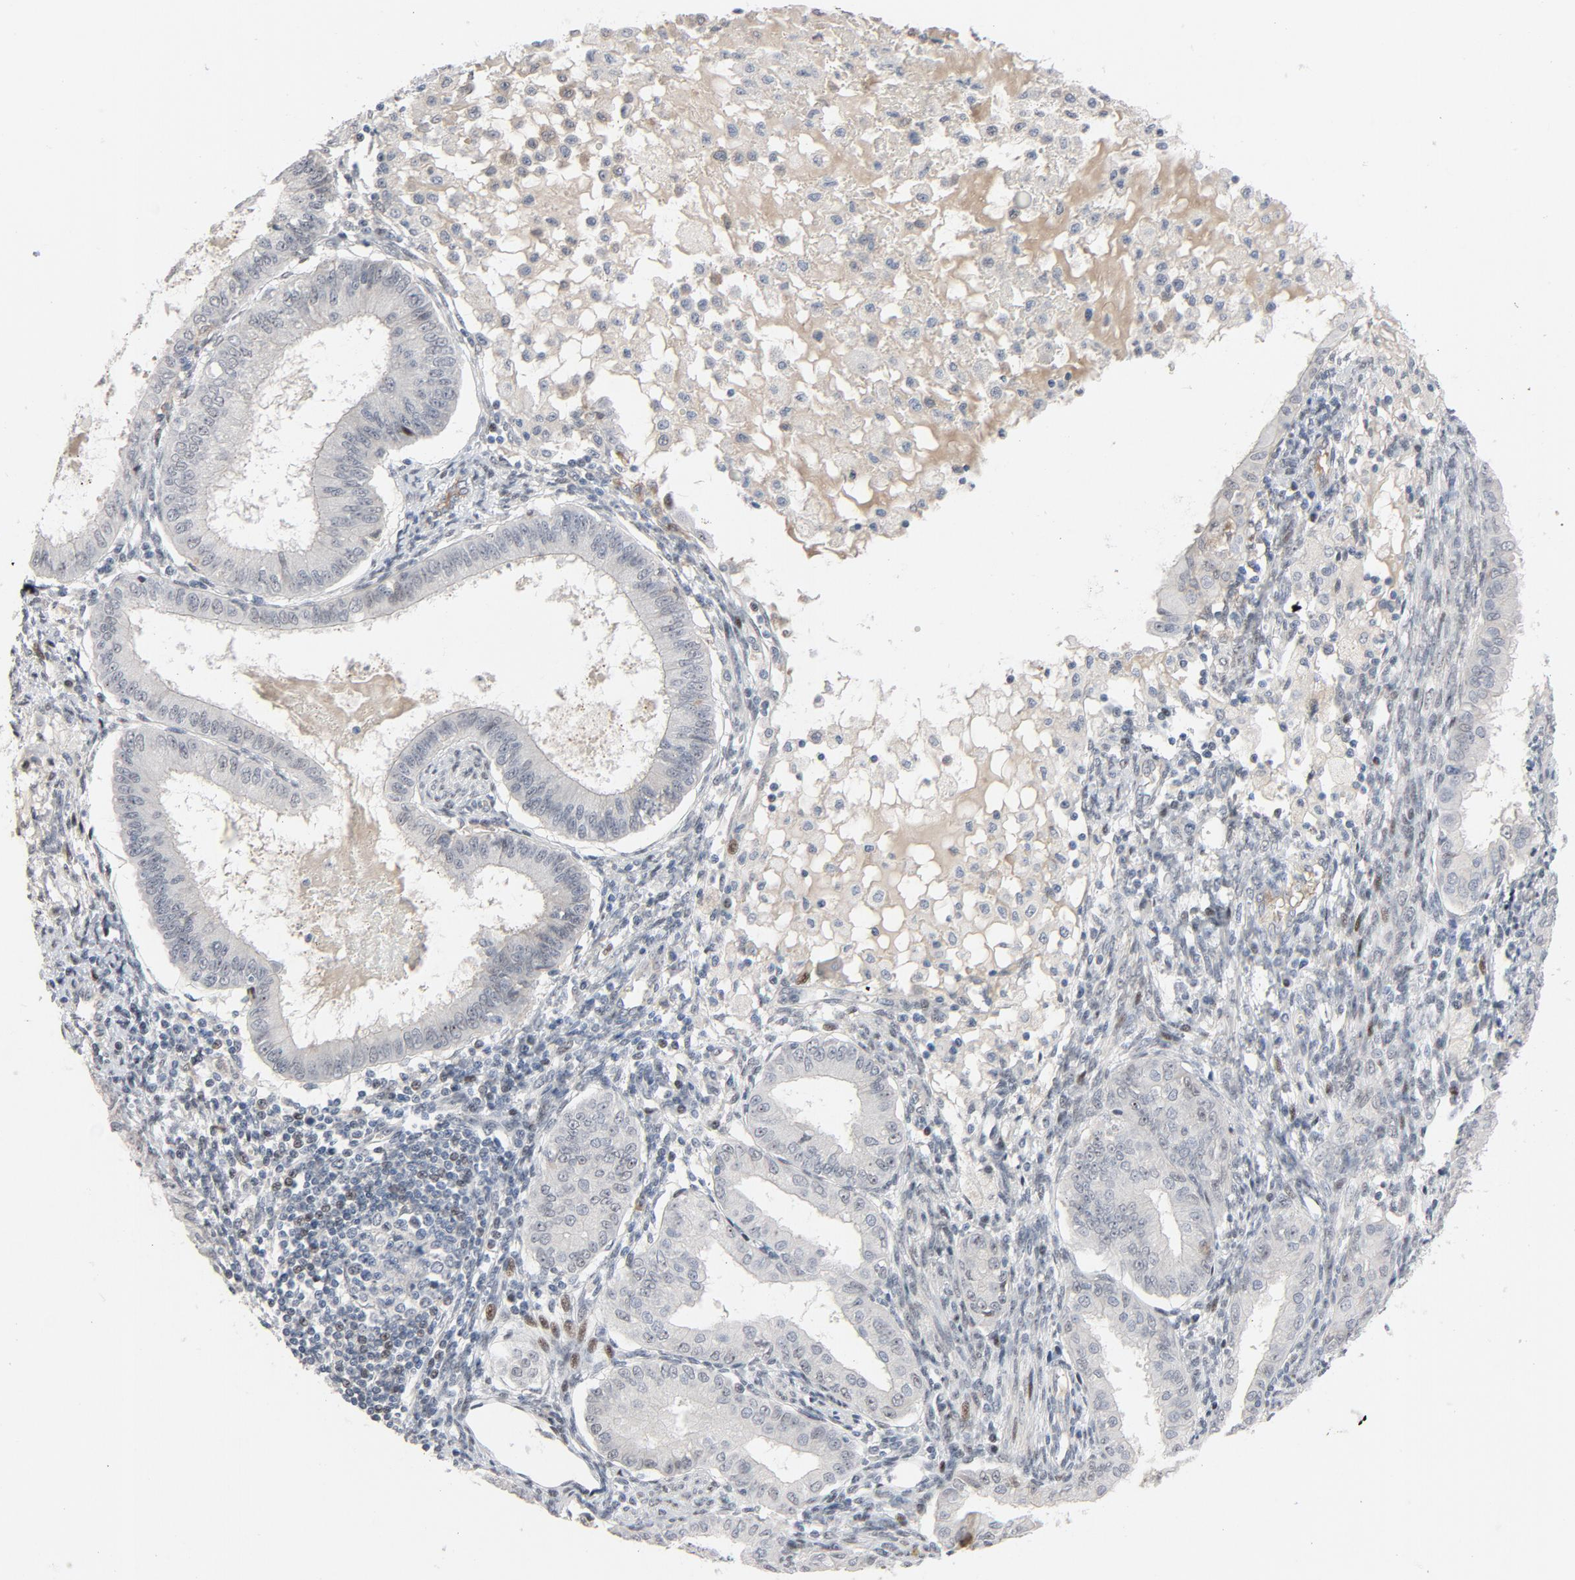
{"staining": {"intensity": "negative", "quantity": "none", "location": "none"}, "tissue": "endometrial cancer", "cell_type": "Tumor cells", "image_type": "cancer", "snomed": [{"axis": "morphology", "description": "Adenocarcinoma, NOS"}, {"axis": "topography", "description": "Endometrium"}], "caption": "The image exhibits no significant staining in tumor cells of endometrial cancer (adenocarcinoma). (Brightfield microscopy of DAB immunohistochemistry at high magnification).", "gene": "FSCB", "patient": {"sex": "female", "age": 76}}